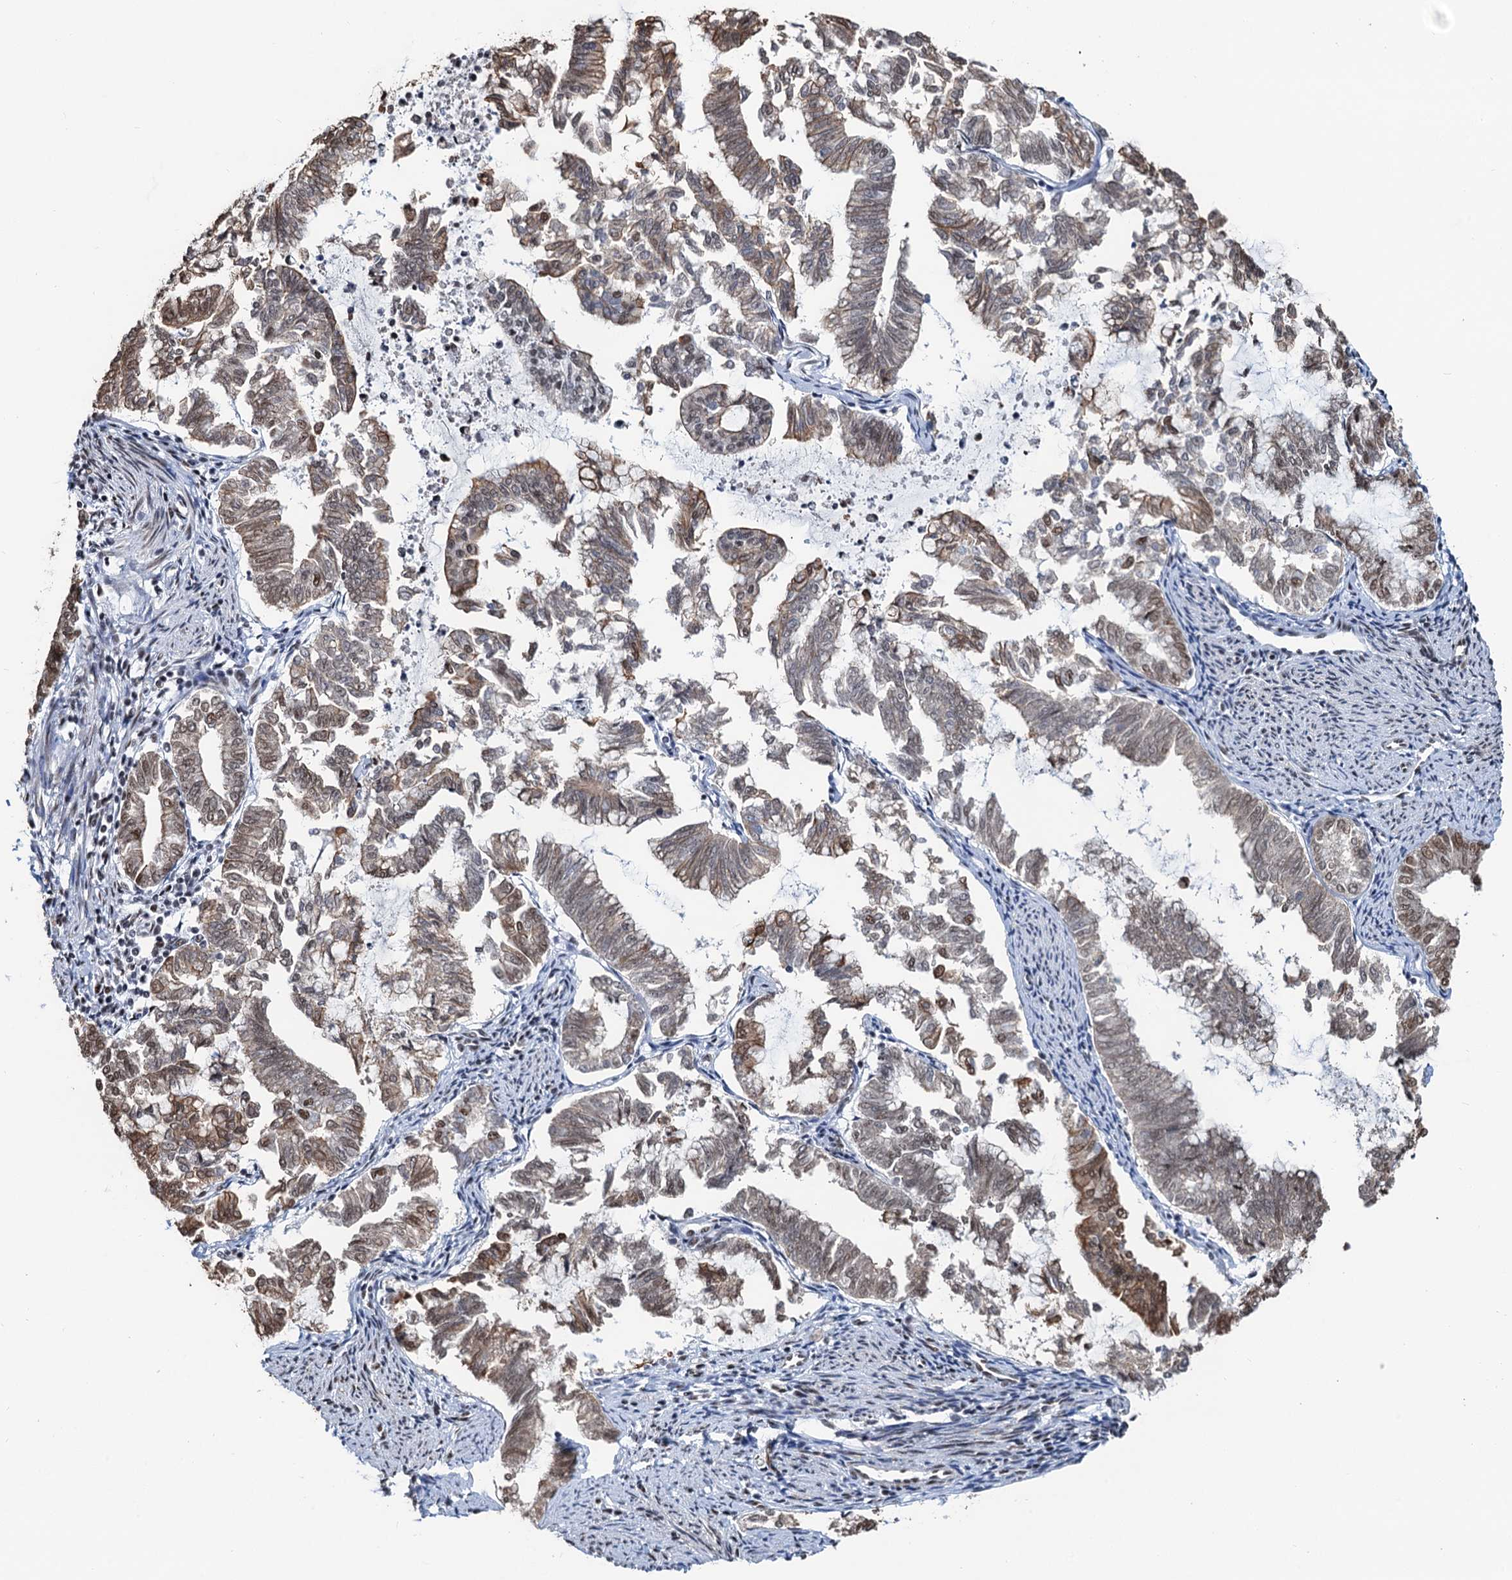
{"staining": {"intensity": "moderate", "quantity": "25%-75%", "location": "nuclear"}, "tissue": "endometrial cancer", "cell_type": "Tumor cells", "image_type": "cancer", "snomed": [{"axis": "morphology", "description": "Adenocarcinoma, NOS"}, {"axis": "topography", "description": "Endometrium"}], "caption": "The histopathology image shows a brown stain indicating the presence of a protein in the nuclear of tumor cells in endometrial cancer (adenocarcinoma). (DAB (3,3'-diaminobenzidine) IHC, brown staining for protein, blue staining for nuclei).", "gene": "ZNF609", "patient": {"sex": "female", "age": 79}}